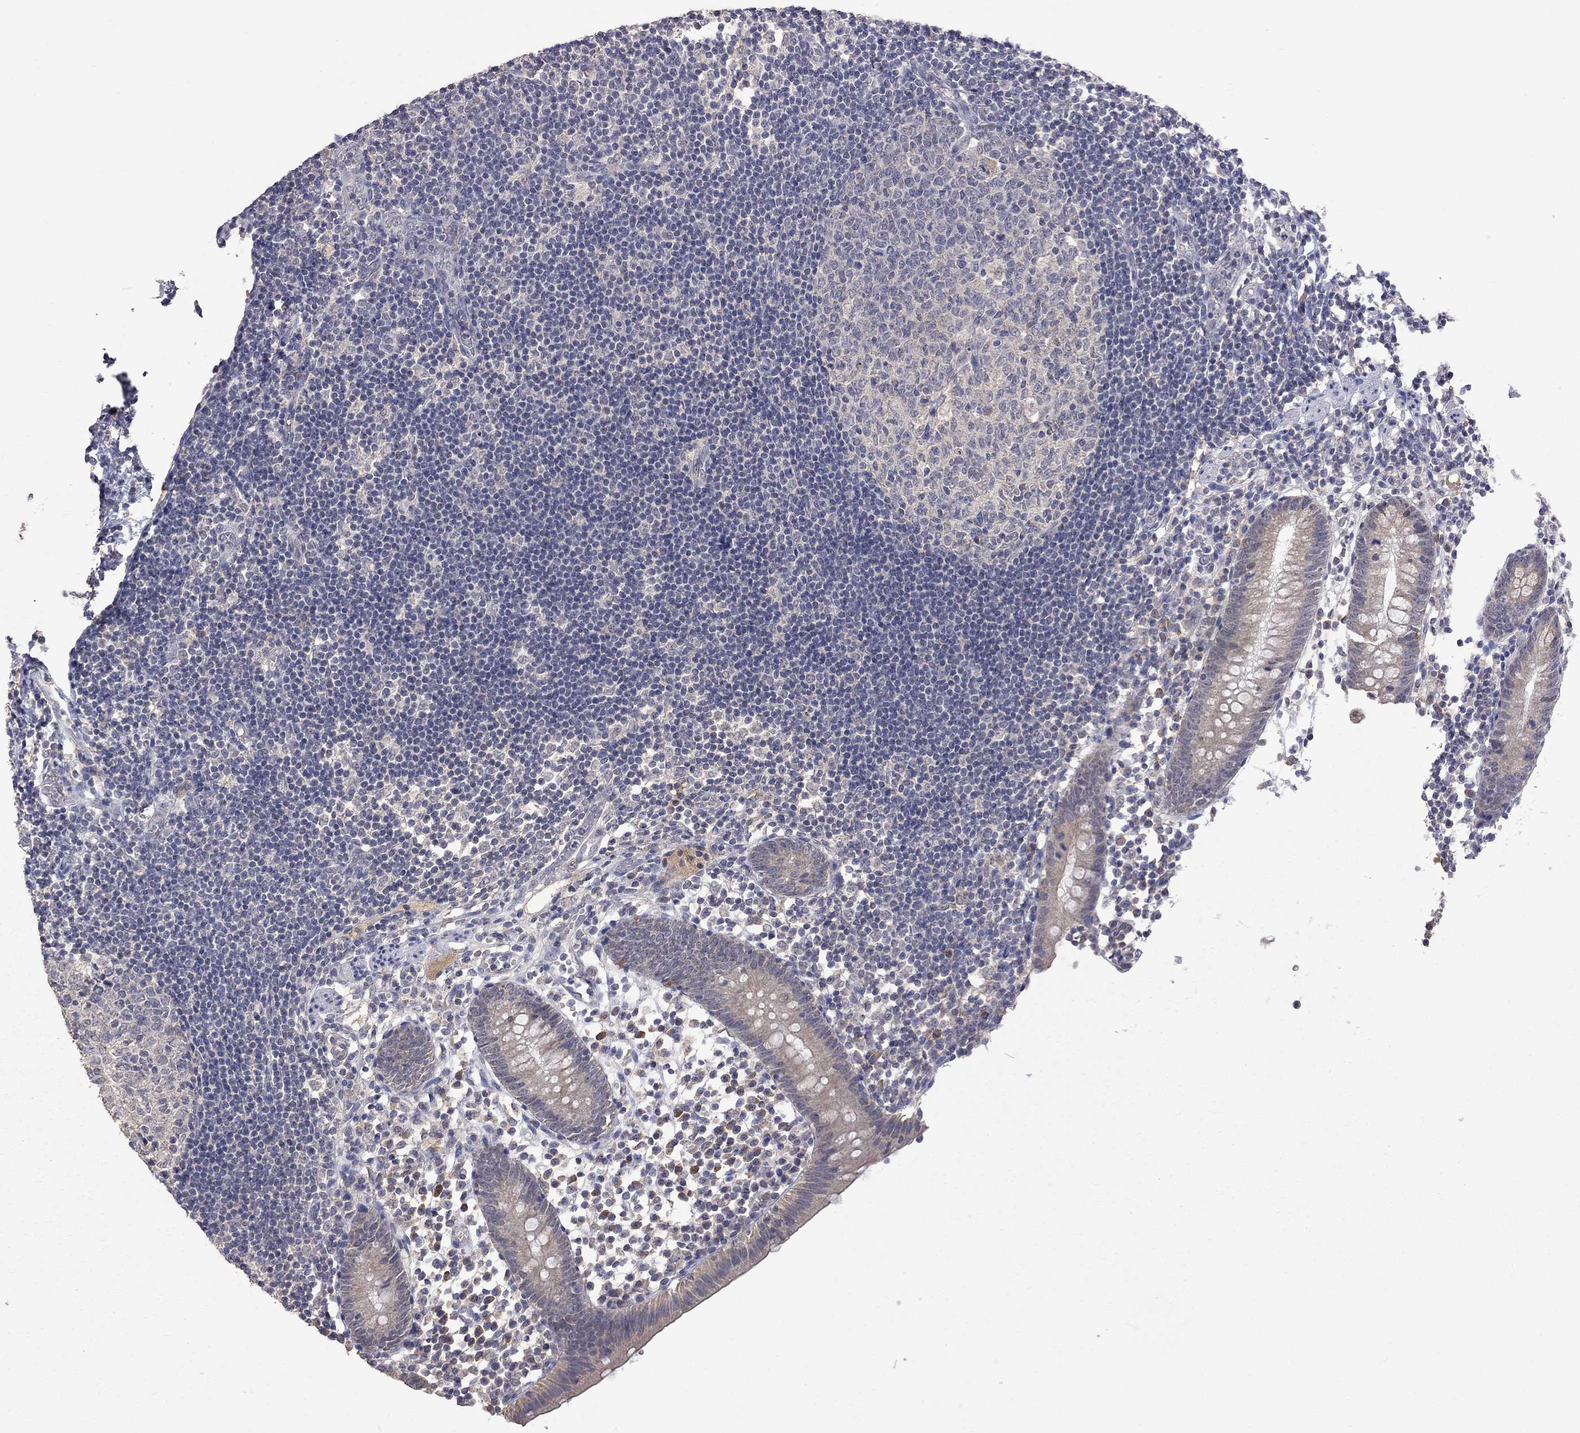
{"staining": {"intensity": "weak", "quantity": "25%-75%", "location": "cytoplasmic/membranous"}, "tissue": "appendix", "cell_type": "Glandular cells", "image_type": "normal", "snomed": [{"axis": "morphology", "description": "Normal tissue, NOS"}, {"axis": "topography", "description": "Appendix"}], "caption": "The image exhibits immunohistochemical staining of normal appendix. There is weak cytoplasmic/membranous positivity is identified in about 25%-75% of glandular cells.", "gene": "HTR6", "patient": {"sex": "female", "age": 40}}